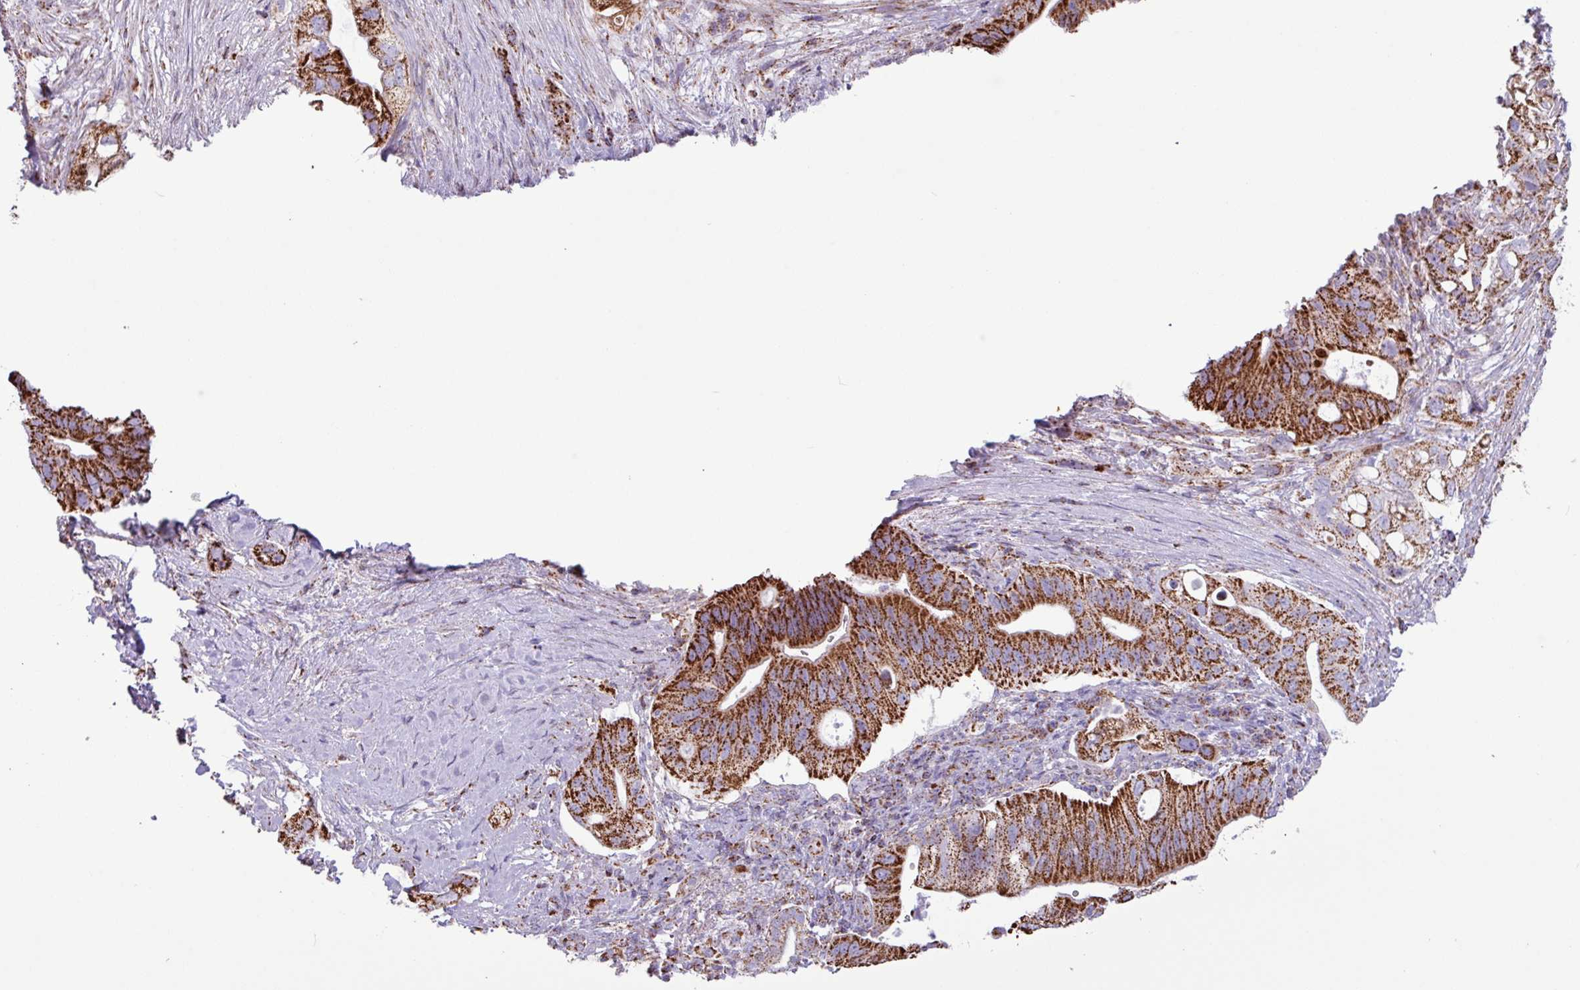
{"staining": {"intensity": "strong", "quantity": ">75%", "location": "cytoplasmic/membranous"}, "tissue": "pancreatic cancer", "cell_type": "Tumor cells", "image_type": "cancer", "snomed": [{"axis": "morphology", "description": "Adenocarcinoma, NOS"}, {"axis": "topography", "description": "Pancreas"}], "caption": "Adenocarcinoma (pancreatic) stained for a protein (brown) shows strong cytoplasmic/membranous positive positivity in about >75% of tumor cells.", "gene": "RTL3", "patient": {"sex": "female", "age": 72}}